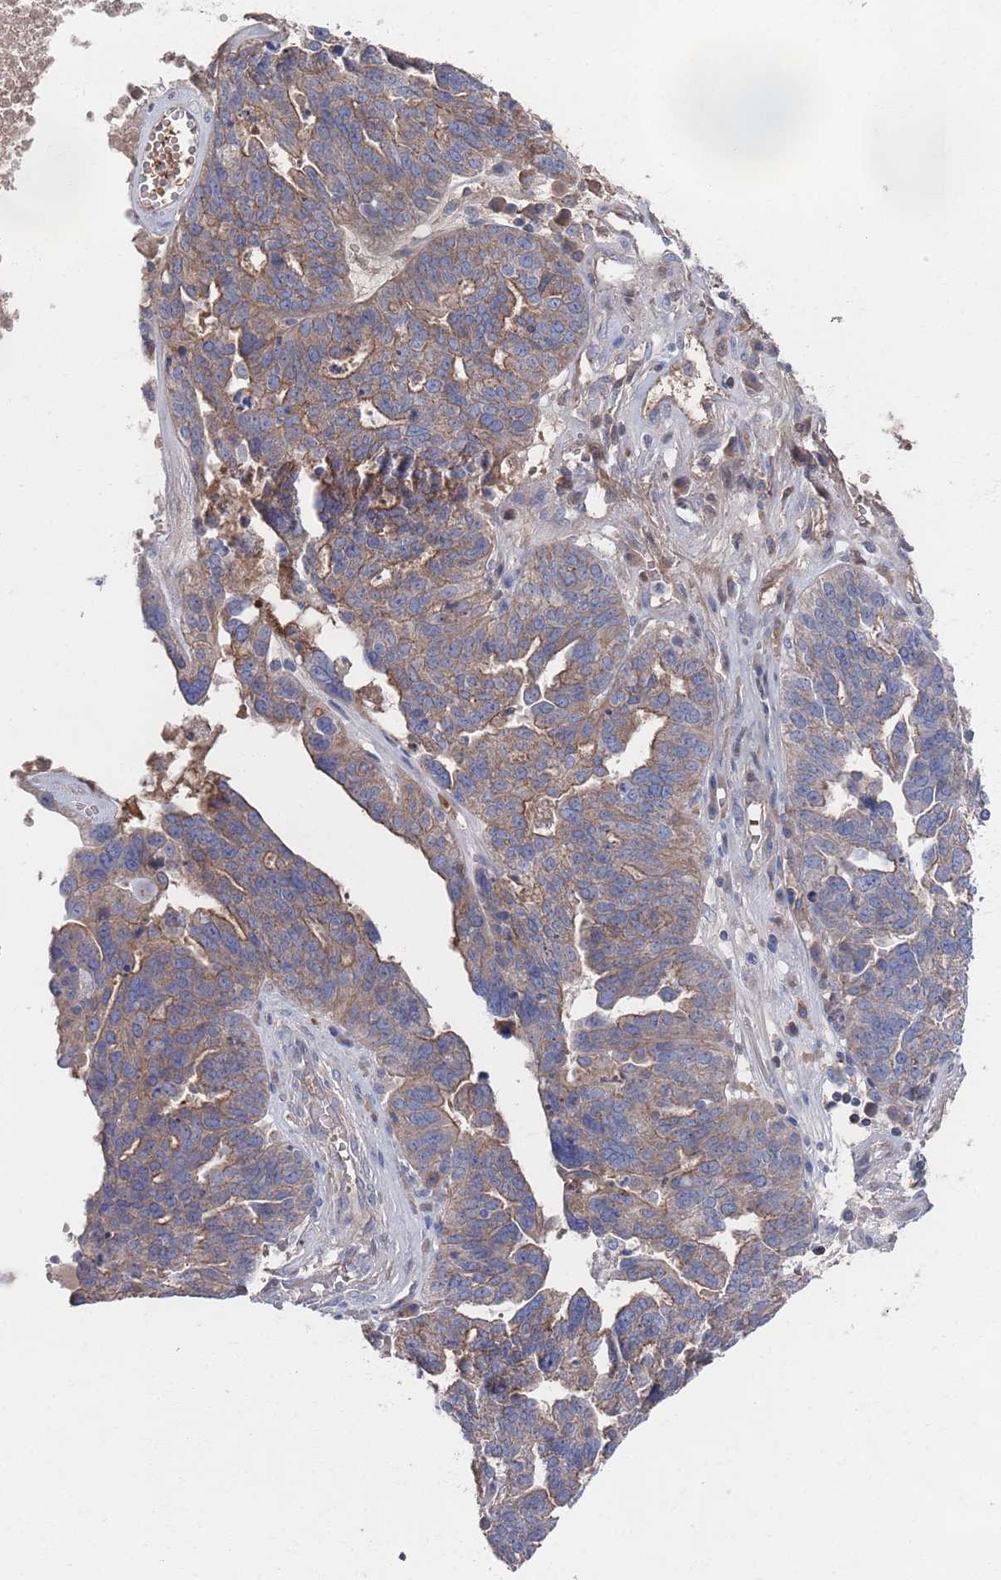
{"staining": {"intensity": "weak", "quantity": ">75%", "location": "cytoplasmic/membranous"}, "tissue": "ovarian cancer", "cell_type": "Tumor cells", "image_type": "cancer", "snomed": [{"axis": "morphology", "description": "Cystadenocarcinoma, serous, NOS"}, {"axis": "topography", "description": "Ovary"}], "caption": "Ovarian cancer (serous cystadenocarcinoma) stained with a protein marker exhibits weak staining in tumor cells.", "gene": "PLEKHA4", "patient": {"sex": "female", "age": 59}}